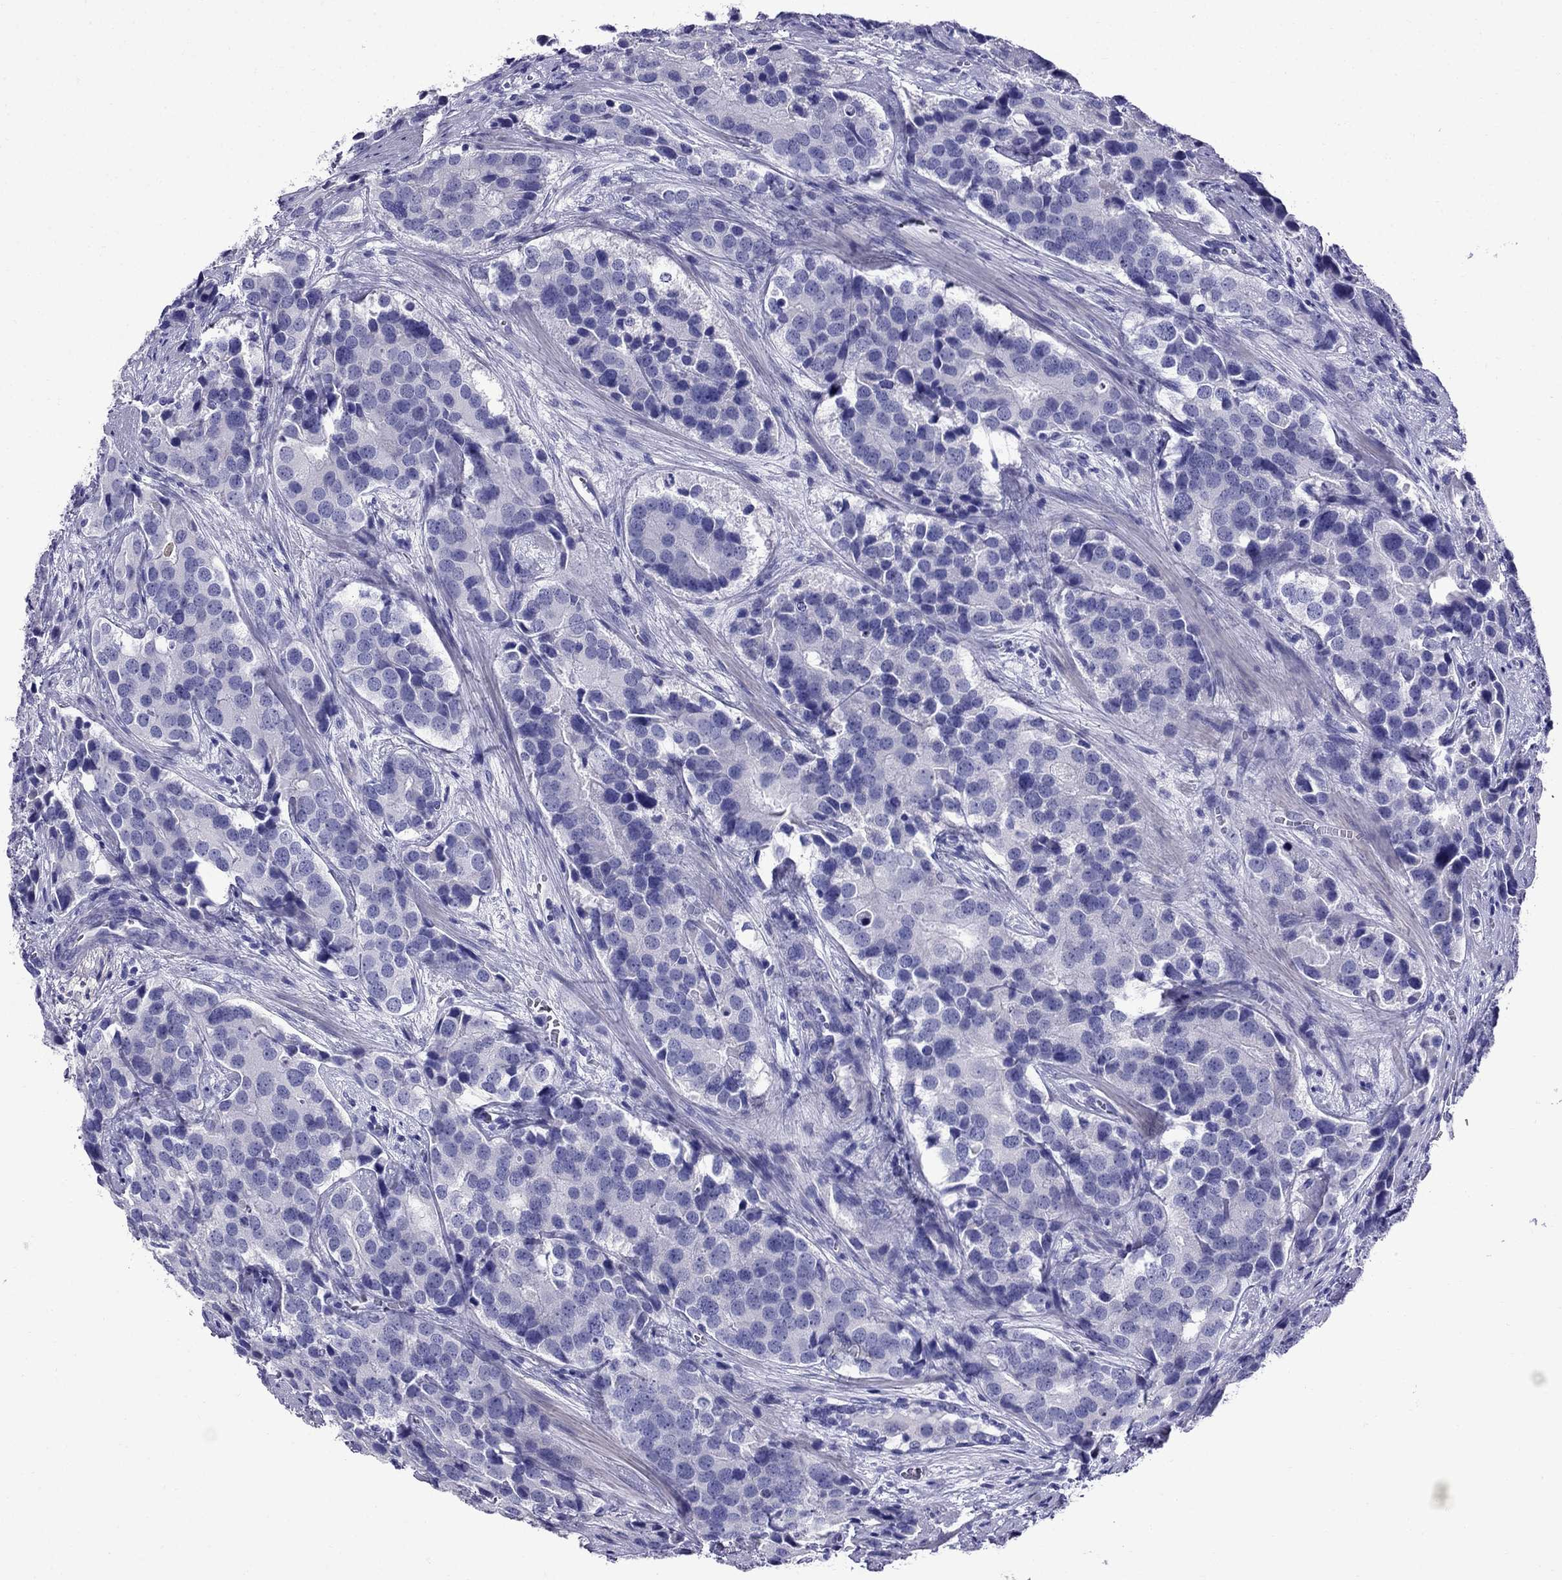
{"staining": {"intensity": "negative", "quantity": "none", "location": "none"}, "tissue": "prostate cancer", "cell_type": "Tumor cells", "image_type": "cancer", "snomed": [{"axis": "morphology", "description": "Adenocarcinoma, NOS"}, {"axis": "topography", "description": "Prostate and seminal vesicle, NOS"}], "caption": "Immunohistochemistry of human prostate cancer reveals no positivity in tumor cells. The staining is performed using DAB brown chromogen with nuclei counter-stained in using hematoxylin.", "gene": "CRYBA1", "patient": {"sex": "male", "age": 63}}